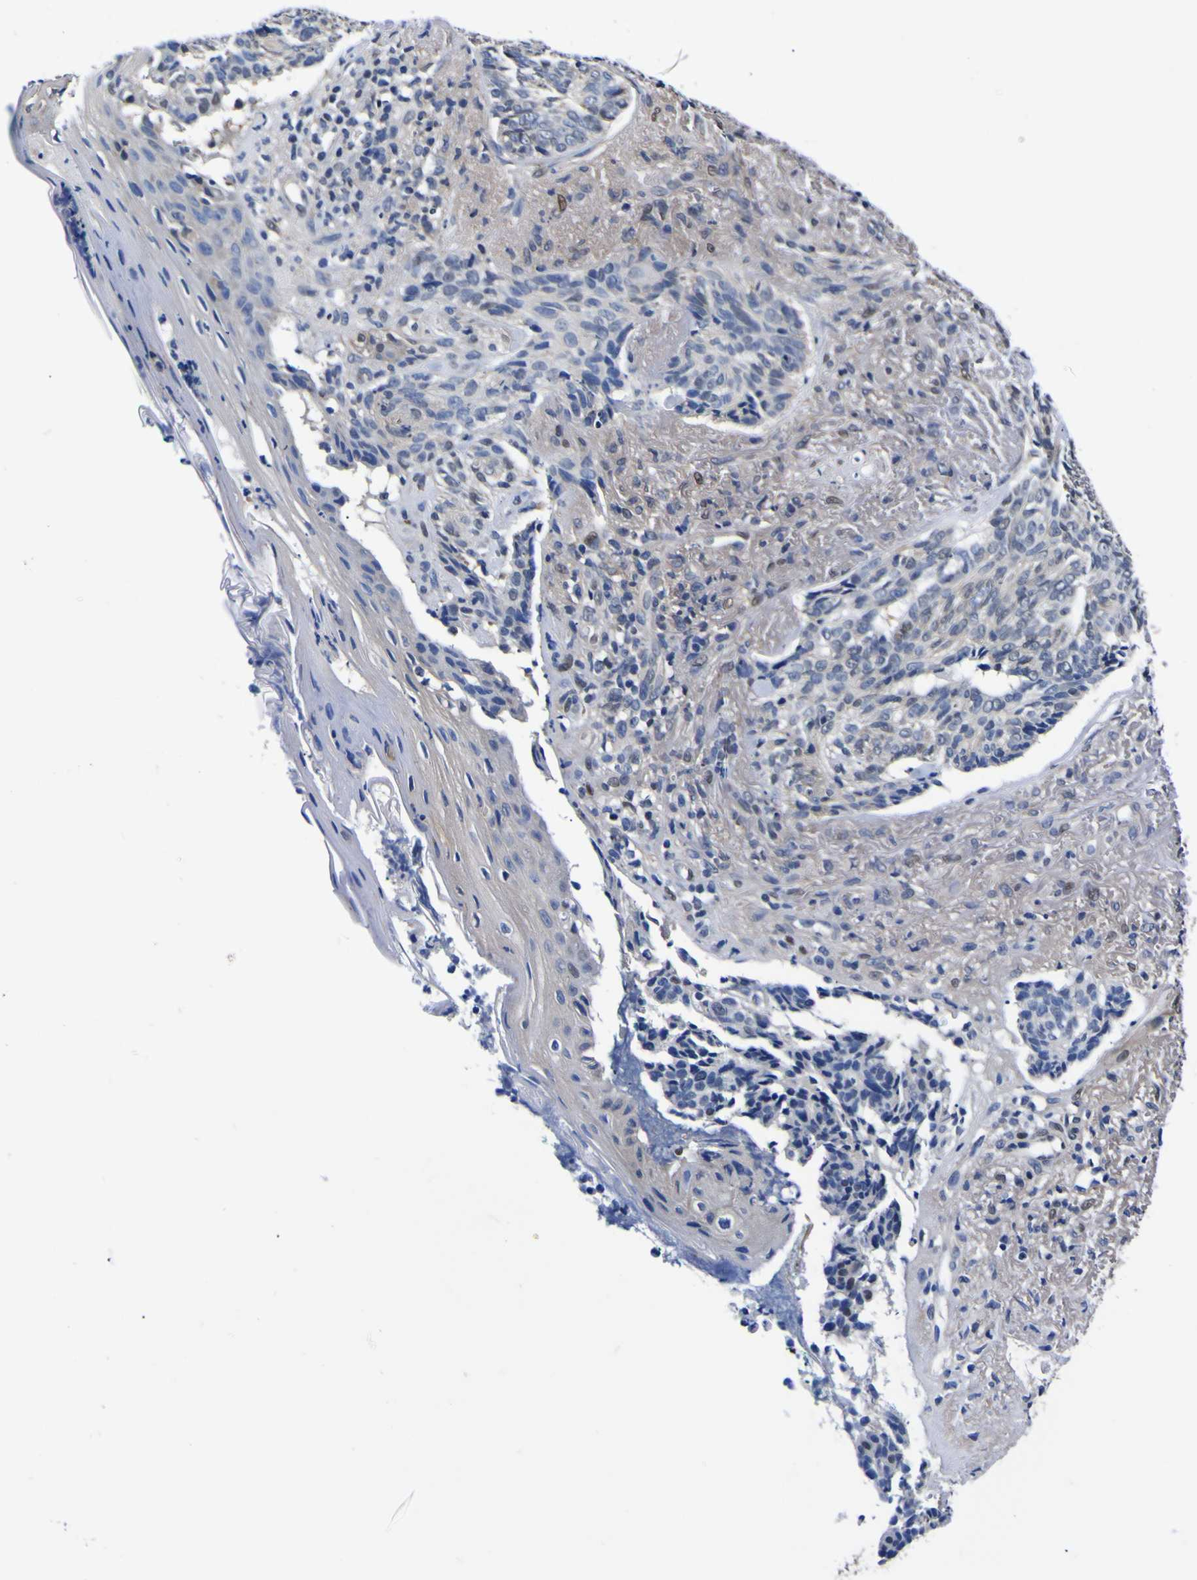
{"staining": {"intensity": "negative", "quantity": "none", "location": "none"}, "tissue": "skin cancer", "cell_type": "Tumor cells", "image_type": "cancer", "snomed": [{"axis": "morphology", "description": "Basal cell carcinoma"}, {"axis": "topography", "description": "Skin"}], "caption": "IHC micrograph of neoplastic tissue: skin cancer stained with DAB demonstrates no significant protein positivity in tumor cells.", "gene": "FAM110B", "patient": {"sex": "male", "age": 43}}